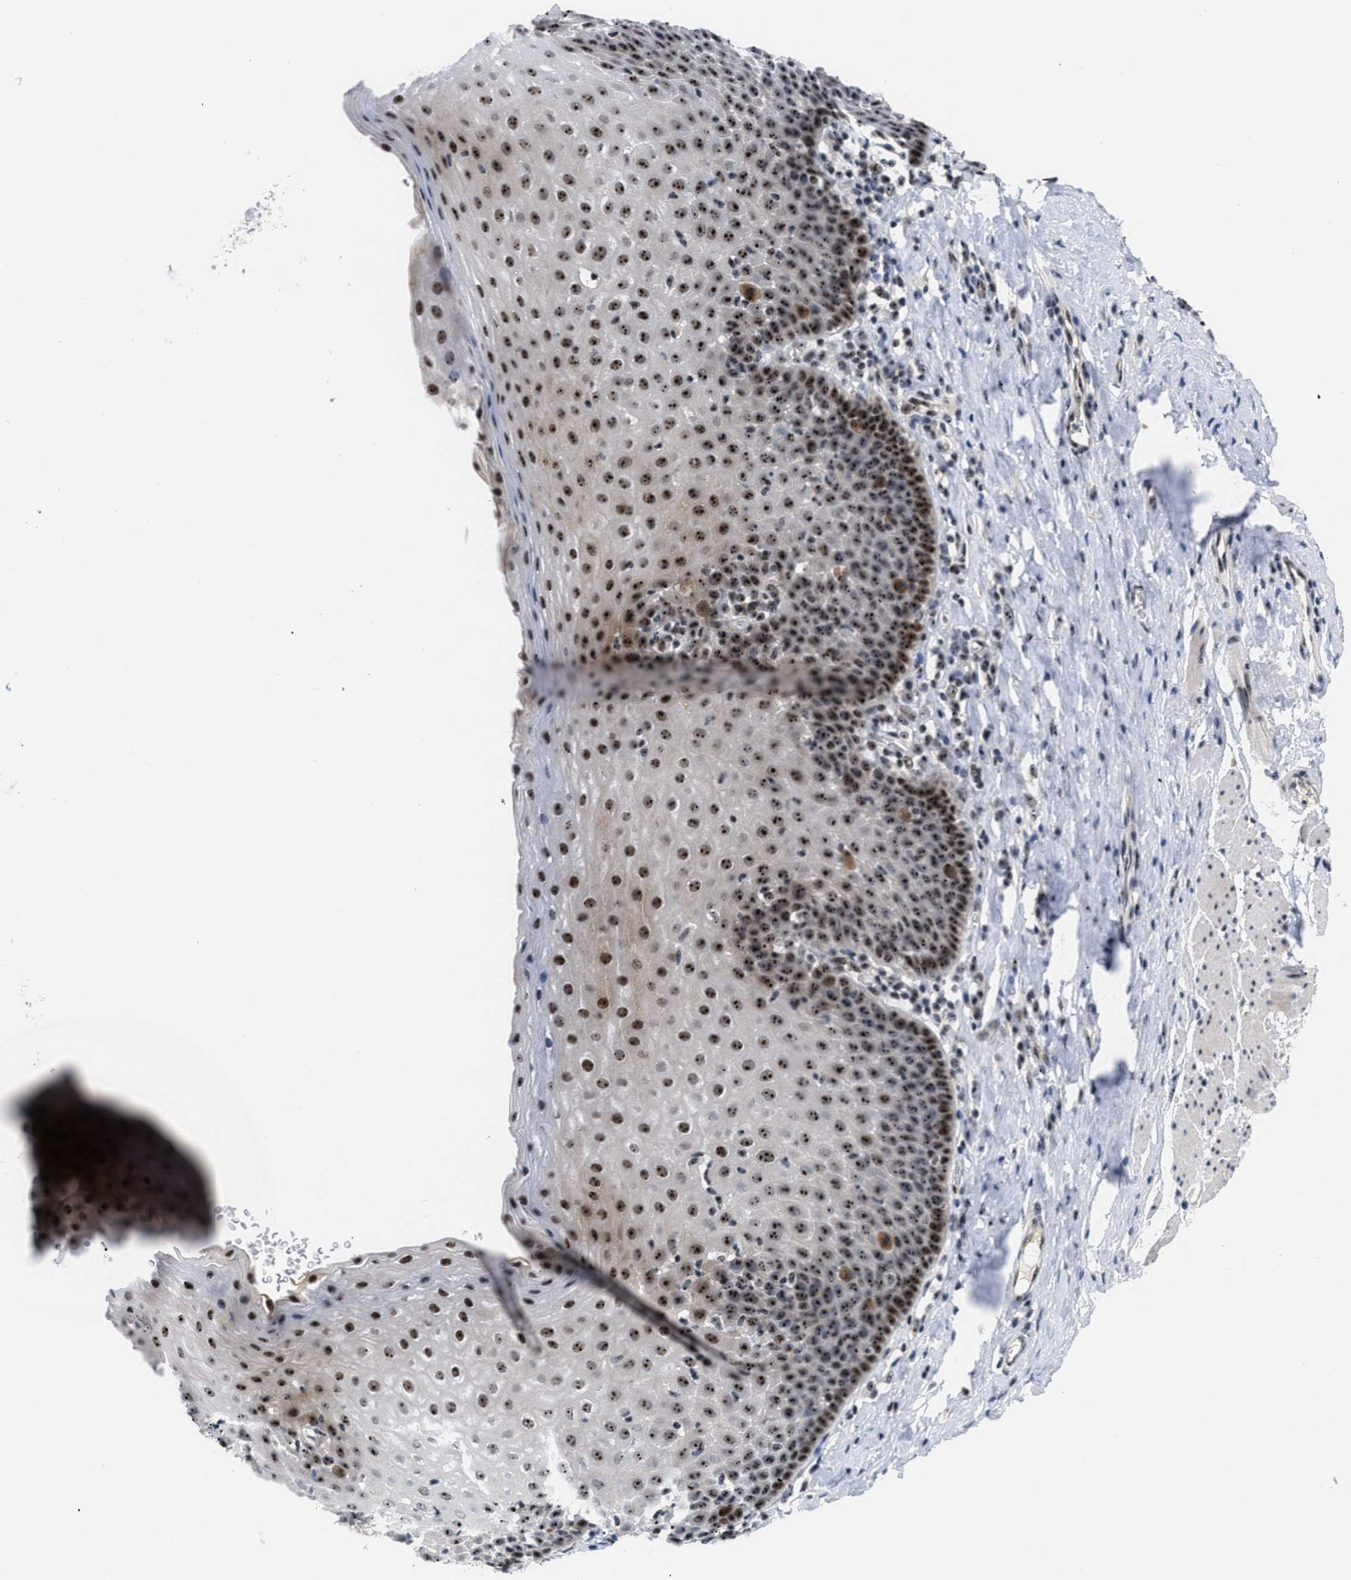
{"staining": {"intensity": "strong", "quantity": ">75%", "location": "nuclear"}, "tissue": "esophagus", "cell_type": "Squamous epithelial cells", "image_type": "normal", "snomed": [{"axis": "morphology", "description": "Normal tissue, NOS"}, {"axis": "topography", "description": "Esophagus"}], "caption": "Protein staining of normal esophagus reveals strong nuclear expression in about >75% of squamous epithelial cells. (Brightfield microscopy of DAB IHC at high magnification).", "gene": "NOP58", "patient": {"sex": "female", "age": 61}}